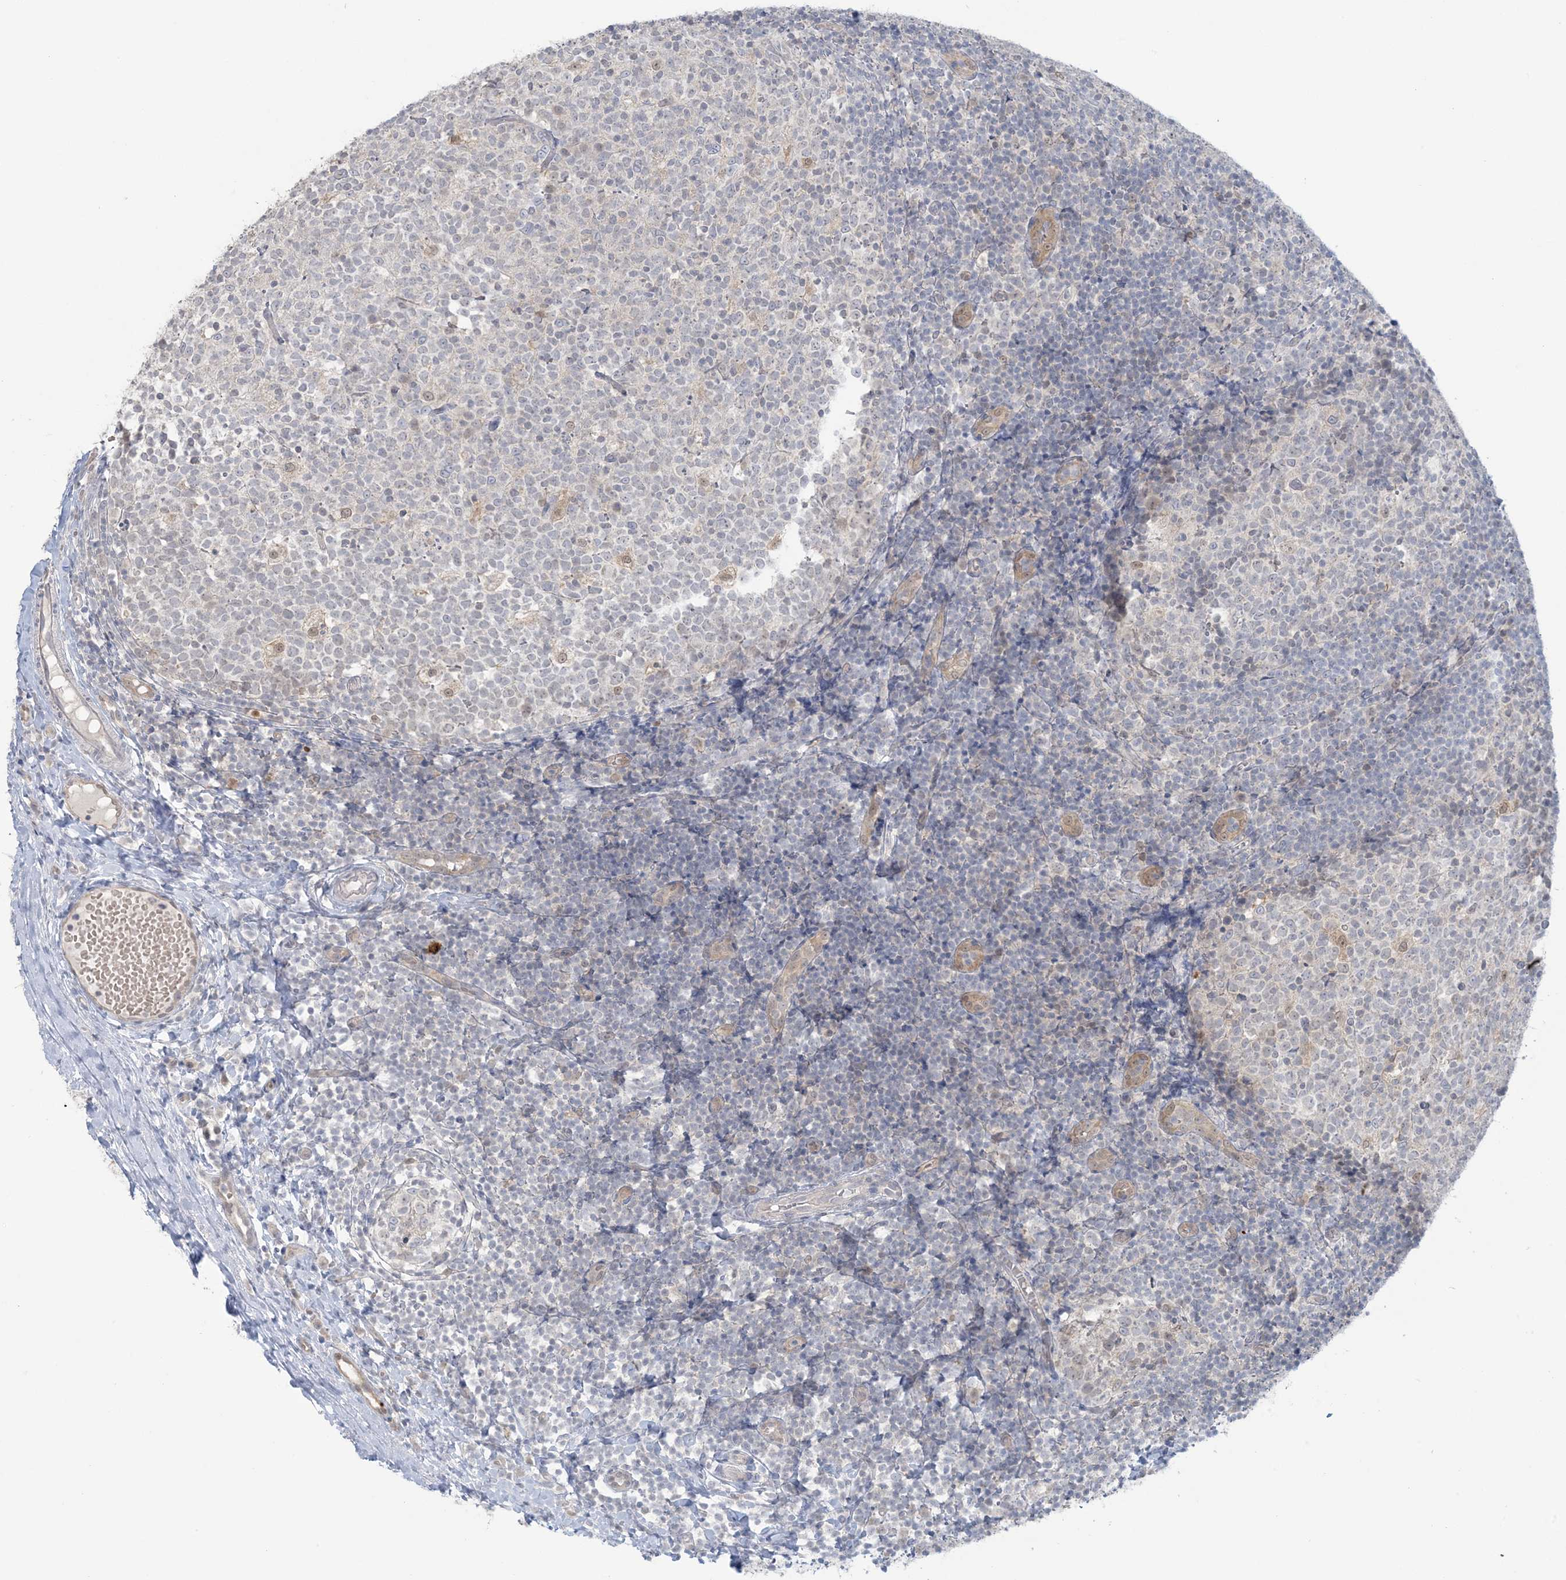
{"staining": {"intensity": "weak", "quantity": "<25%", "location": "nuclear"}, "tissue": "tonsil", "cell_type": "Germinal center cells", "image_type": "normal", "snomed": [{"axis": "morphology", "description": "Normal tissue, NOS"}, {"axis": "topography", "description": "Tonsil"}], "caption": "A photomicrograph of tonsil stained for a protein reveals no brown staining in germinal center cells.", "gene": "NRBP2", "patient": {"sex": "female", "age": 19}}